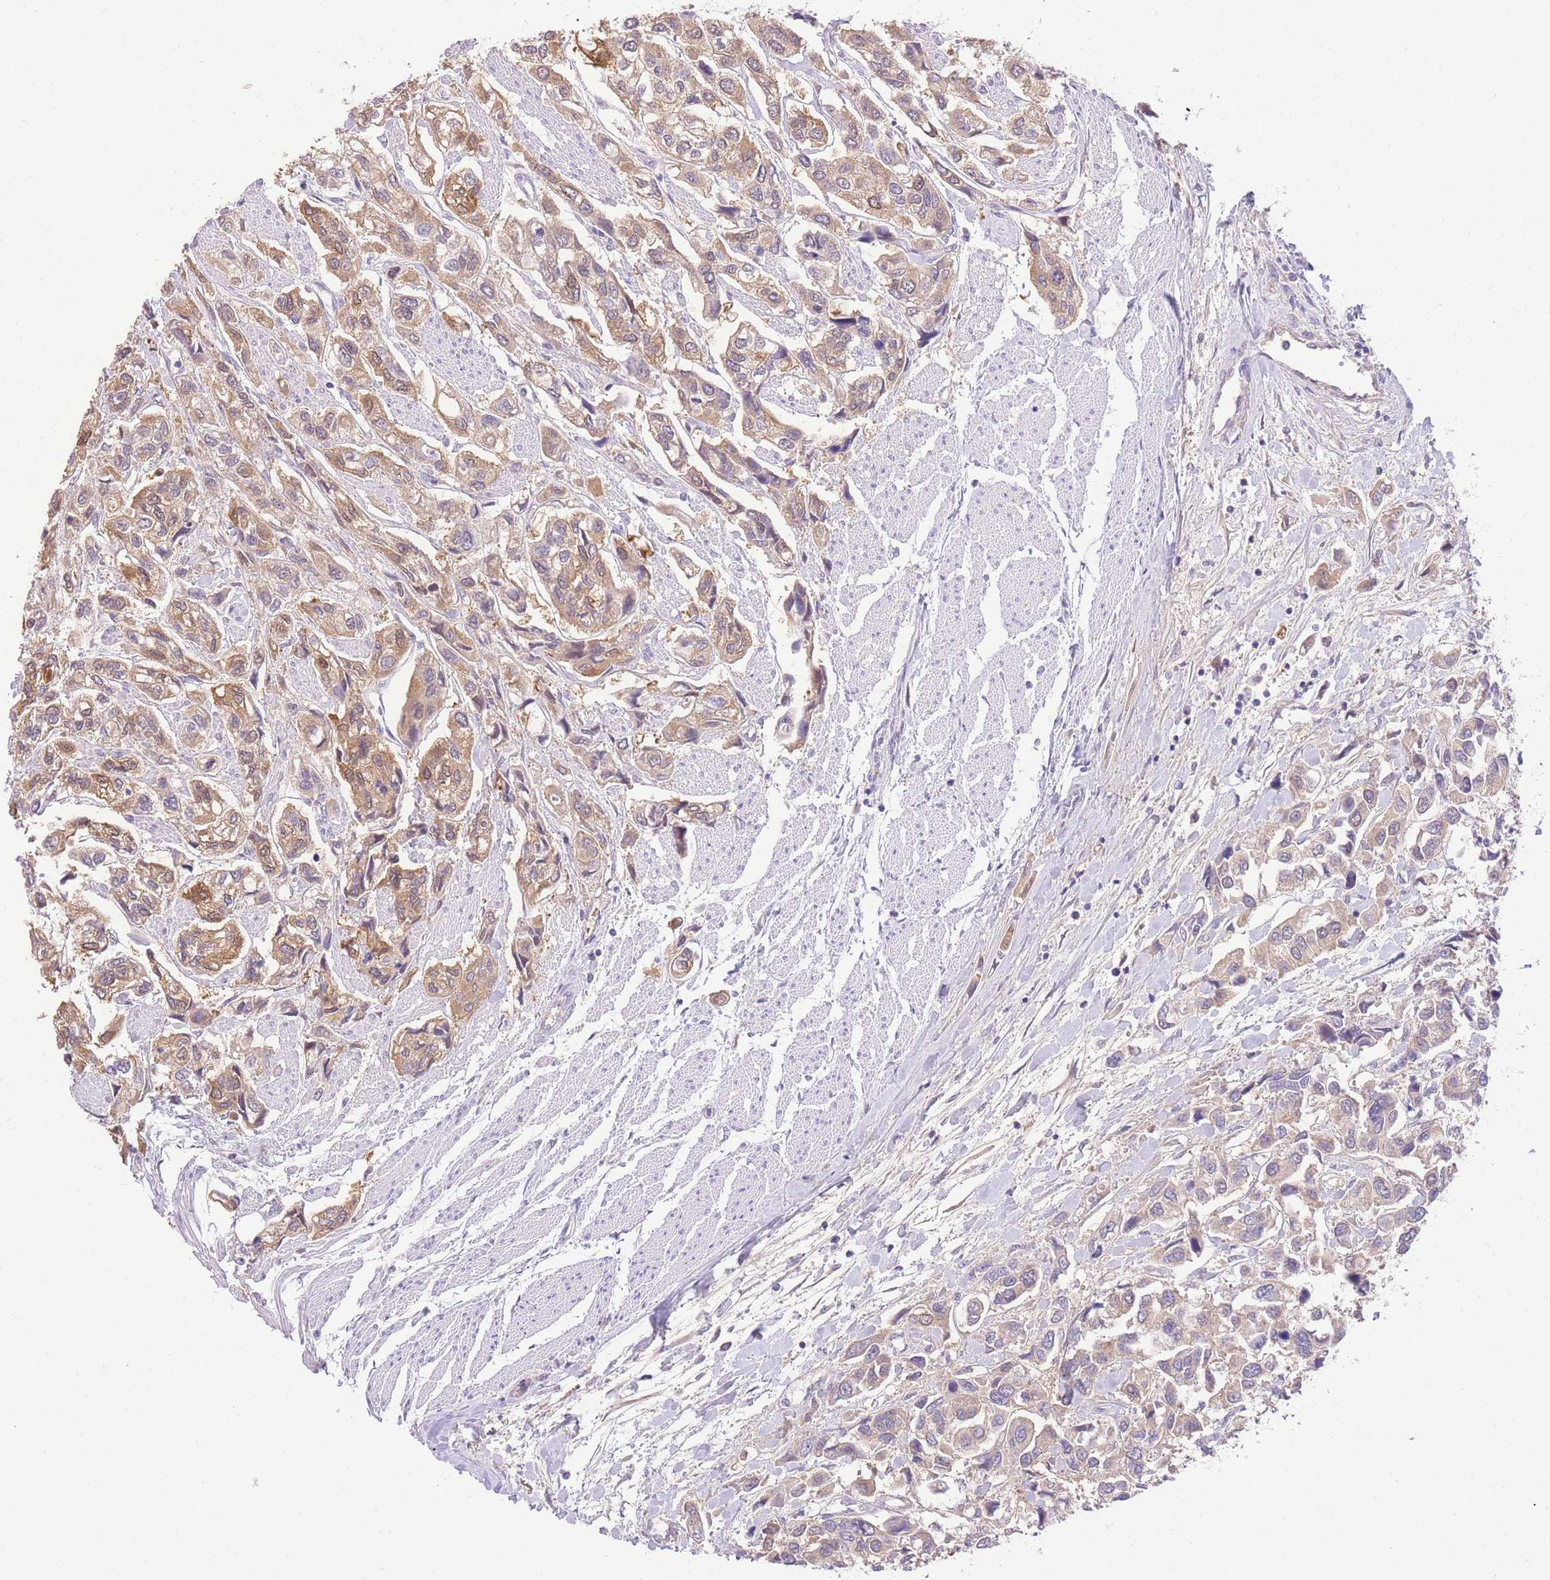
{"staining": {"intensity": "weak", "quantity": ">75%", "location": "cytoplasmic/membranous"}, "tissue": "urothelial cancer", "cell_type": "Tumor cells", "image_type": "cancer", "snomed": [{"axis": "morphology", "description": "Urothelial carcinoma, High grade"}, {"axis": "topography", "description": "Urinary bladder"}], "caption": "Protein staining exhibits weak cytoplasmic/membranous staining in about >75% of tumor cells in high-grade urothelial carcinoma. (DAB (3,3'-diaminobenzidine) = brown stain, brightfield microscopy at high magnification).", "gene": "LIPH", "patient": {"sex": "male", "age": 67}}